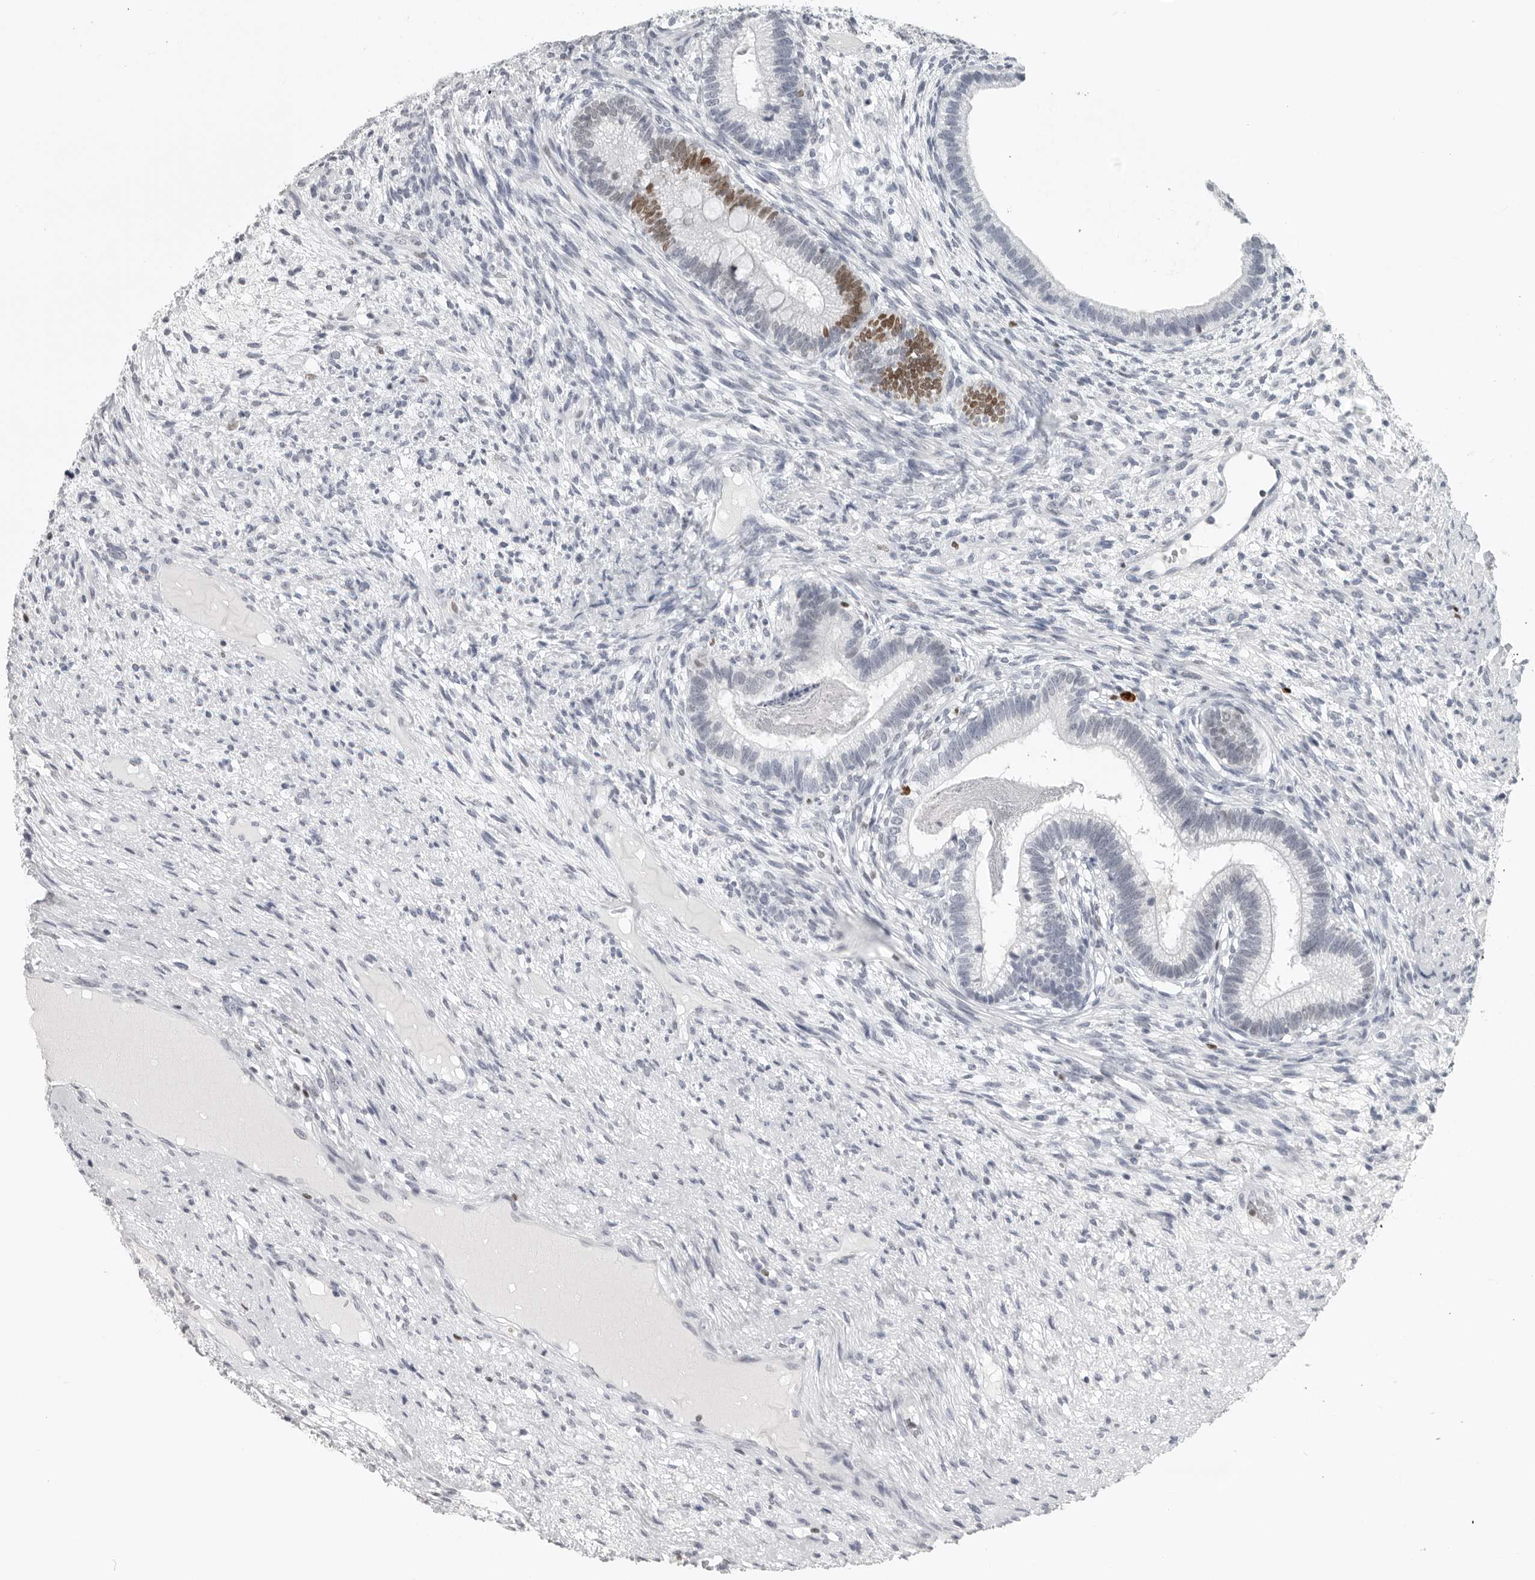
{"staining": {"intensity": "moderate", "quantity": "<25%", "location": "nuclear"}, "tissue": "testis cancer", "cell_type": "Tumor cells", "image_type": "cancer", "snomed": [{"axis": "morphology", "description": "Seminoma, NOS"}, {"axis": "morphology", "description": "Carcinoma, Embryonal, NOS"}, {"axis": "topography", "description": "Testis"}], "caption": "Testis cancer (seminoma) tissue reveals moderate nuclear staining in approximately <25% of tumor cells Nuclei are stained in blue.", "gene": "SATB2", "patient": {"sex": "male", "age": 28}}